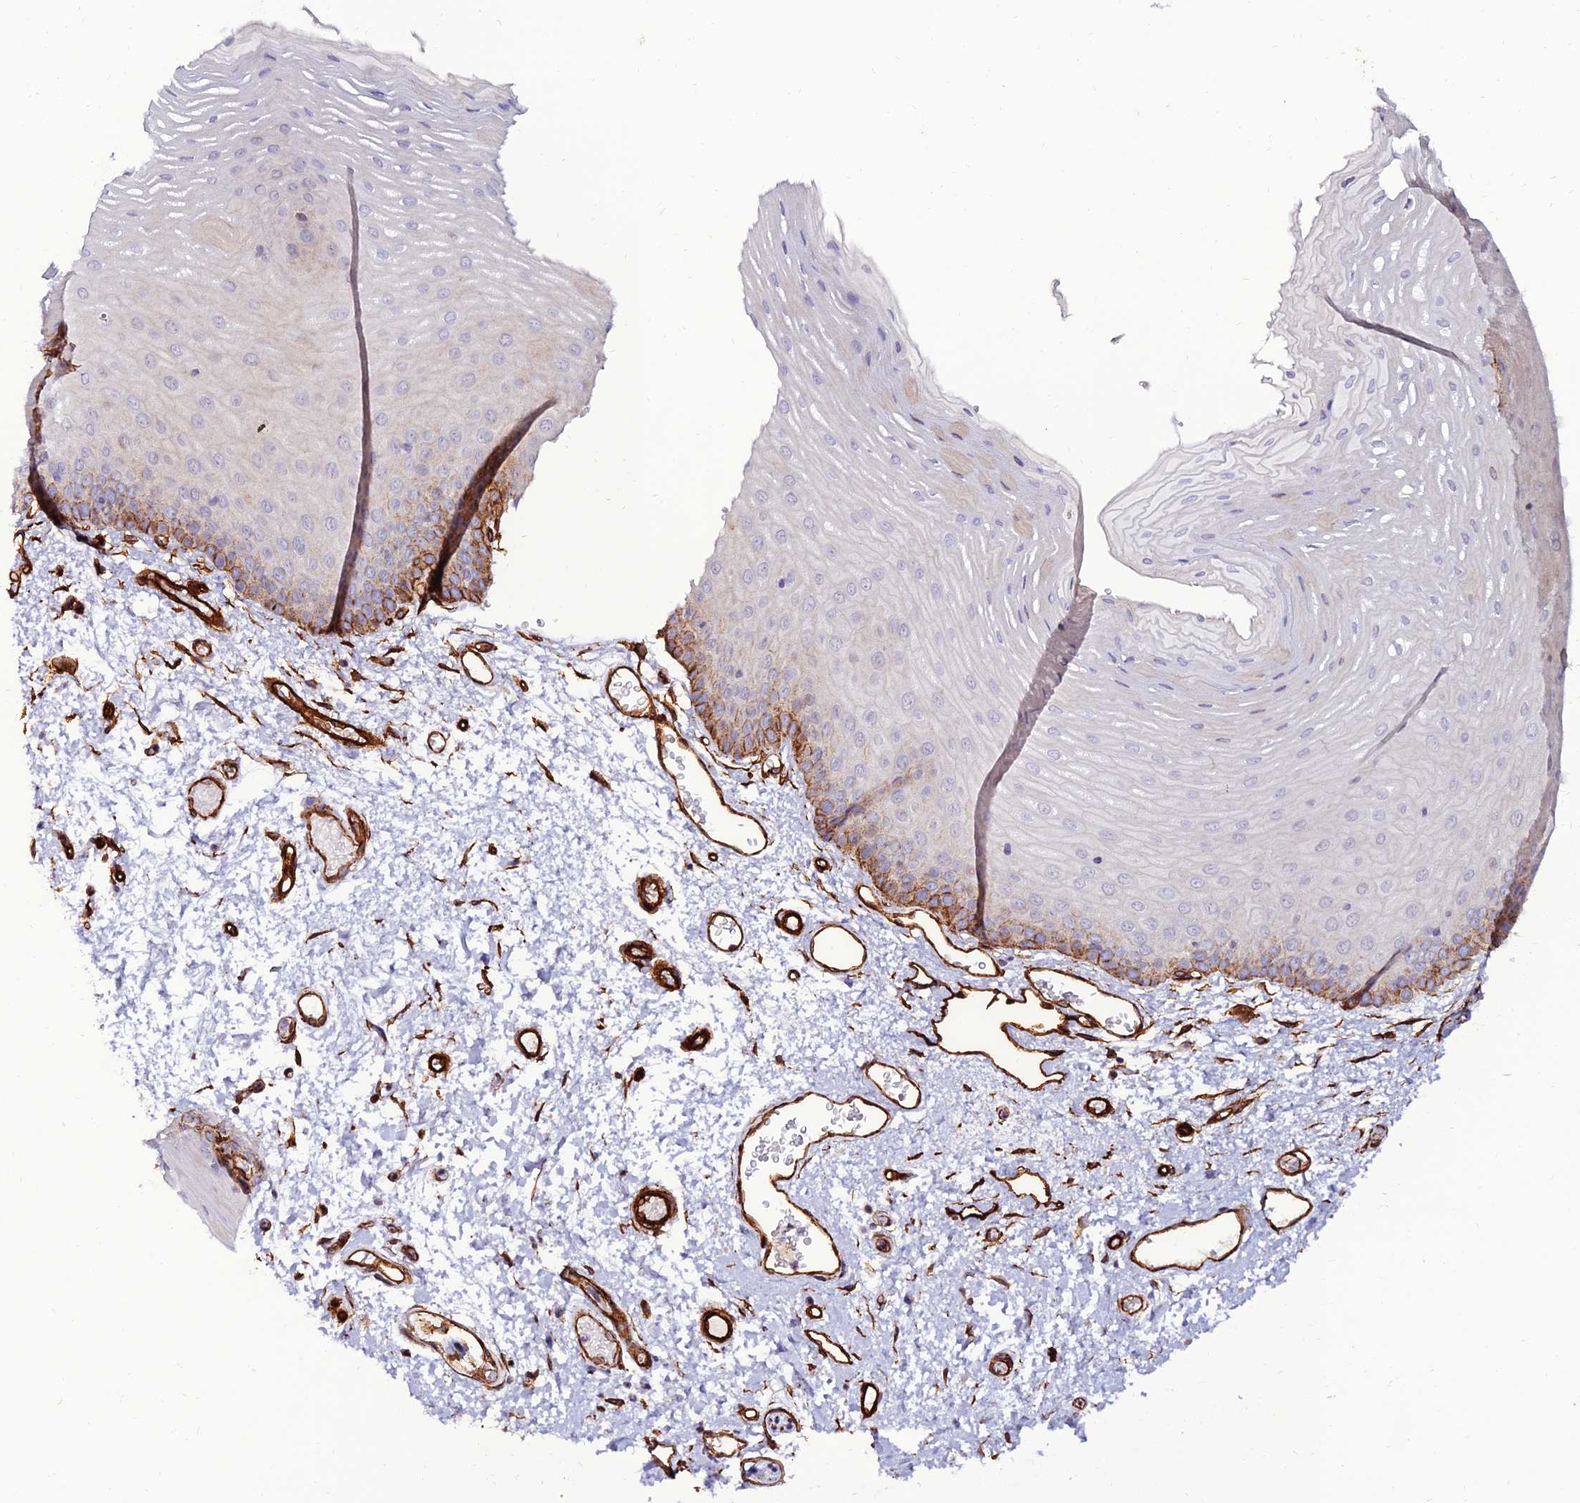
{"staining": {"intensity": "moderate", "quantity": "<25%", "location": "cytoplasmic/membranous"}, "tissue": "oral mucosa", "cell_type": "Squamous epithelial cells", "image_type": "normal", "snomed": [{"axis": "morphology", "description": "Normal tissue, NOS"}, {"axis": "topography", "description": "Oral tissue"}], "caption": "A photomicrograph of oral mucosa stained for a protein reveals moderate cytoplasmic/membranous brown staining in squamous epithelial cells. The staining was performed using DAB (3,3'-diaminobenzidine) to visualize the protein expression in brown, while the nuclei were stained in blue with hematoxylin (Magnification: 20x).", "gene": "ALDH3B2", "patient": {"sex": "female", "age": 70}}